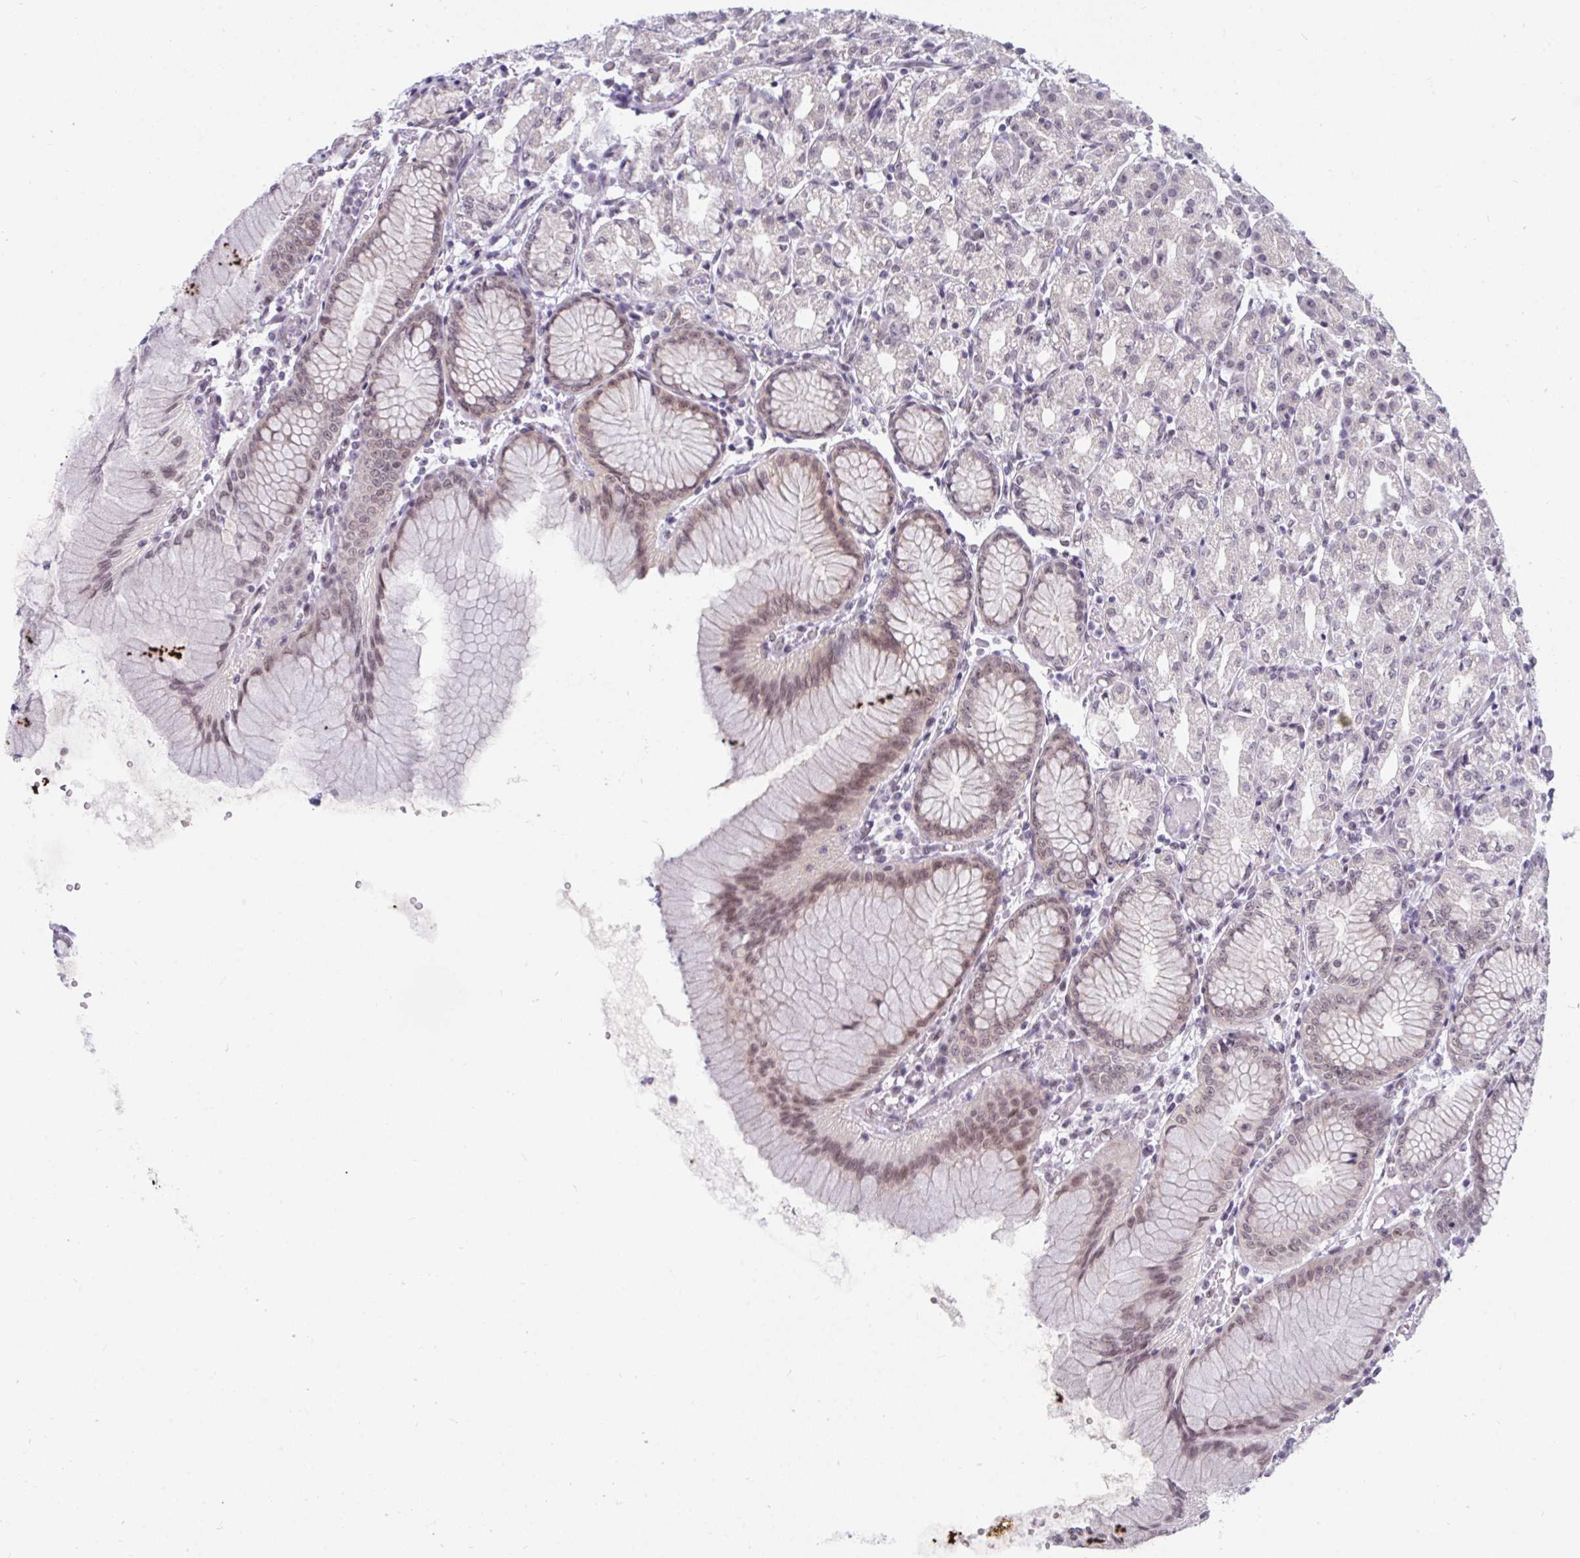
{"staining": {"intensity": "weak", "quantity": "<25%", "location": "nuclear"}, "tissue": "stomach", "cell_type": "Glandular cells", "image_type": "normal", "snomed": [{"axis": "morphology", "description": "Normal tissue, NOS"}, {"axis": "topography", "description": "Stomach"}], "caption": "Image shows no protein positivity in glandular cells of unremarkable stomach.", "gene": "PRR14", "patient": {"sex": "female", "age": 57}}